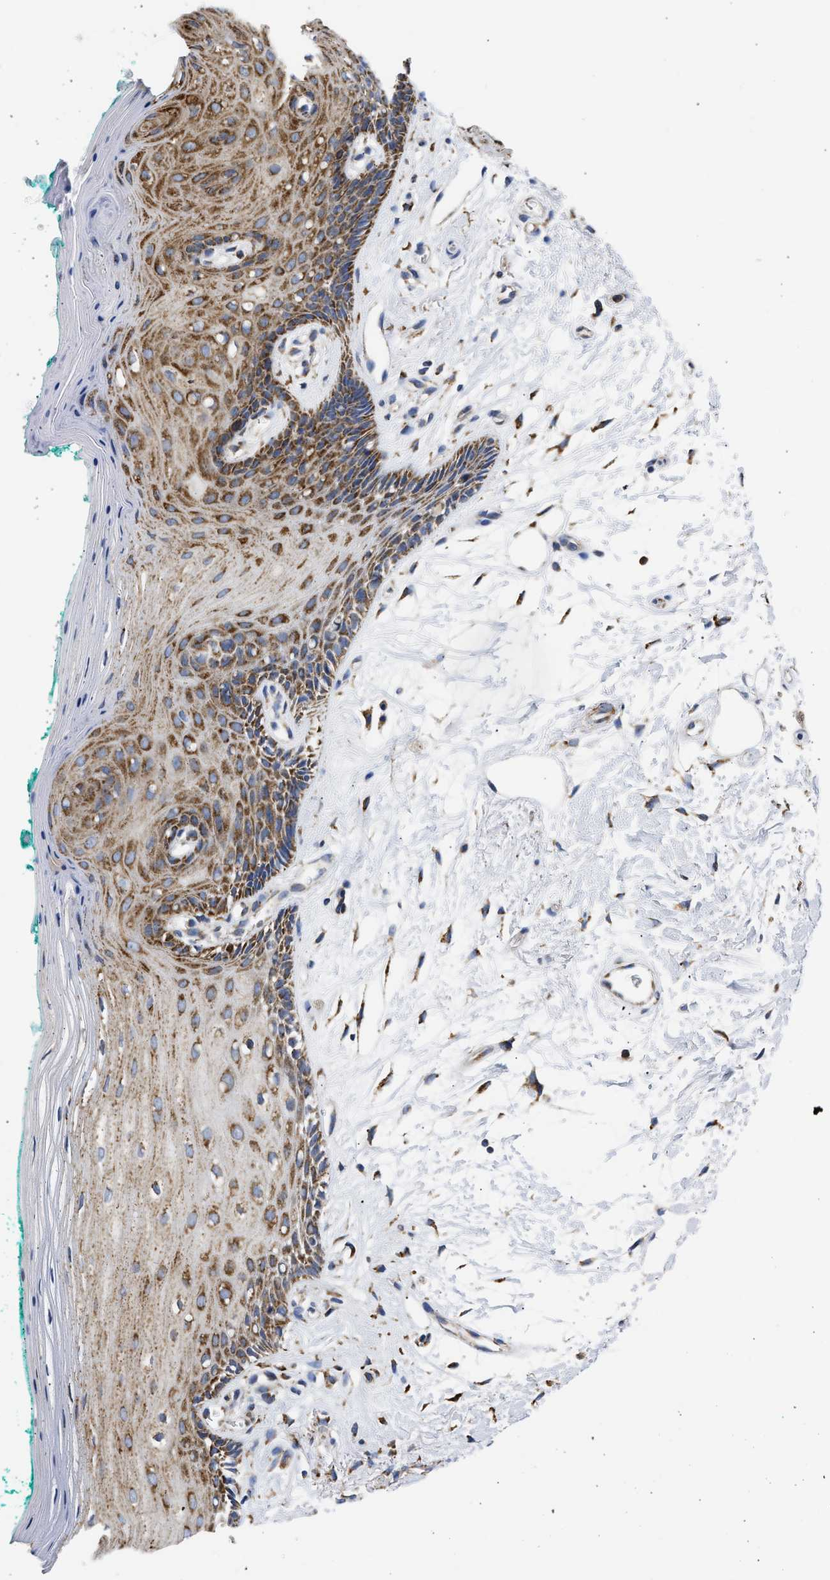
{"staining": {"intensity": "moderate", "quantity": ">75%", "location": "cytoplasmic/membranous"}, "tissue": "oral mucosa", "cell_type": "Squamous epithelial cells", "image_type": "normal", "snomed": [{"axis": "morphology", "description": "Normal tissue, NOS"}, {"axis": "topography", "description": "Skeletal muscle"}, {"axis": "topography", "description": "Oral tissue"}, {"axis": "topography", "description": "Peripheral nerve tissue"}], "caption": "Immunohistochemical staining of benign human oral mucosa displays >75% levels of moderate cytoplasmic/membranous protein staining in about >75% of squamous epithelial cells.", "gene": "CYCS", "patient": {"sex": "female", "age": 84}}